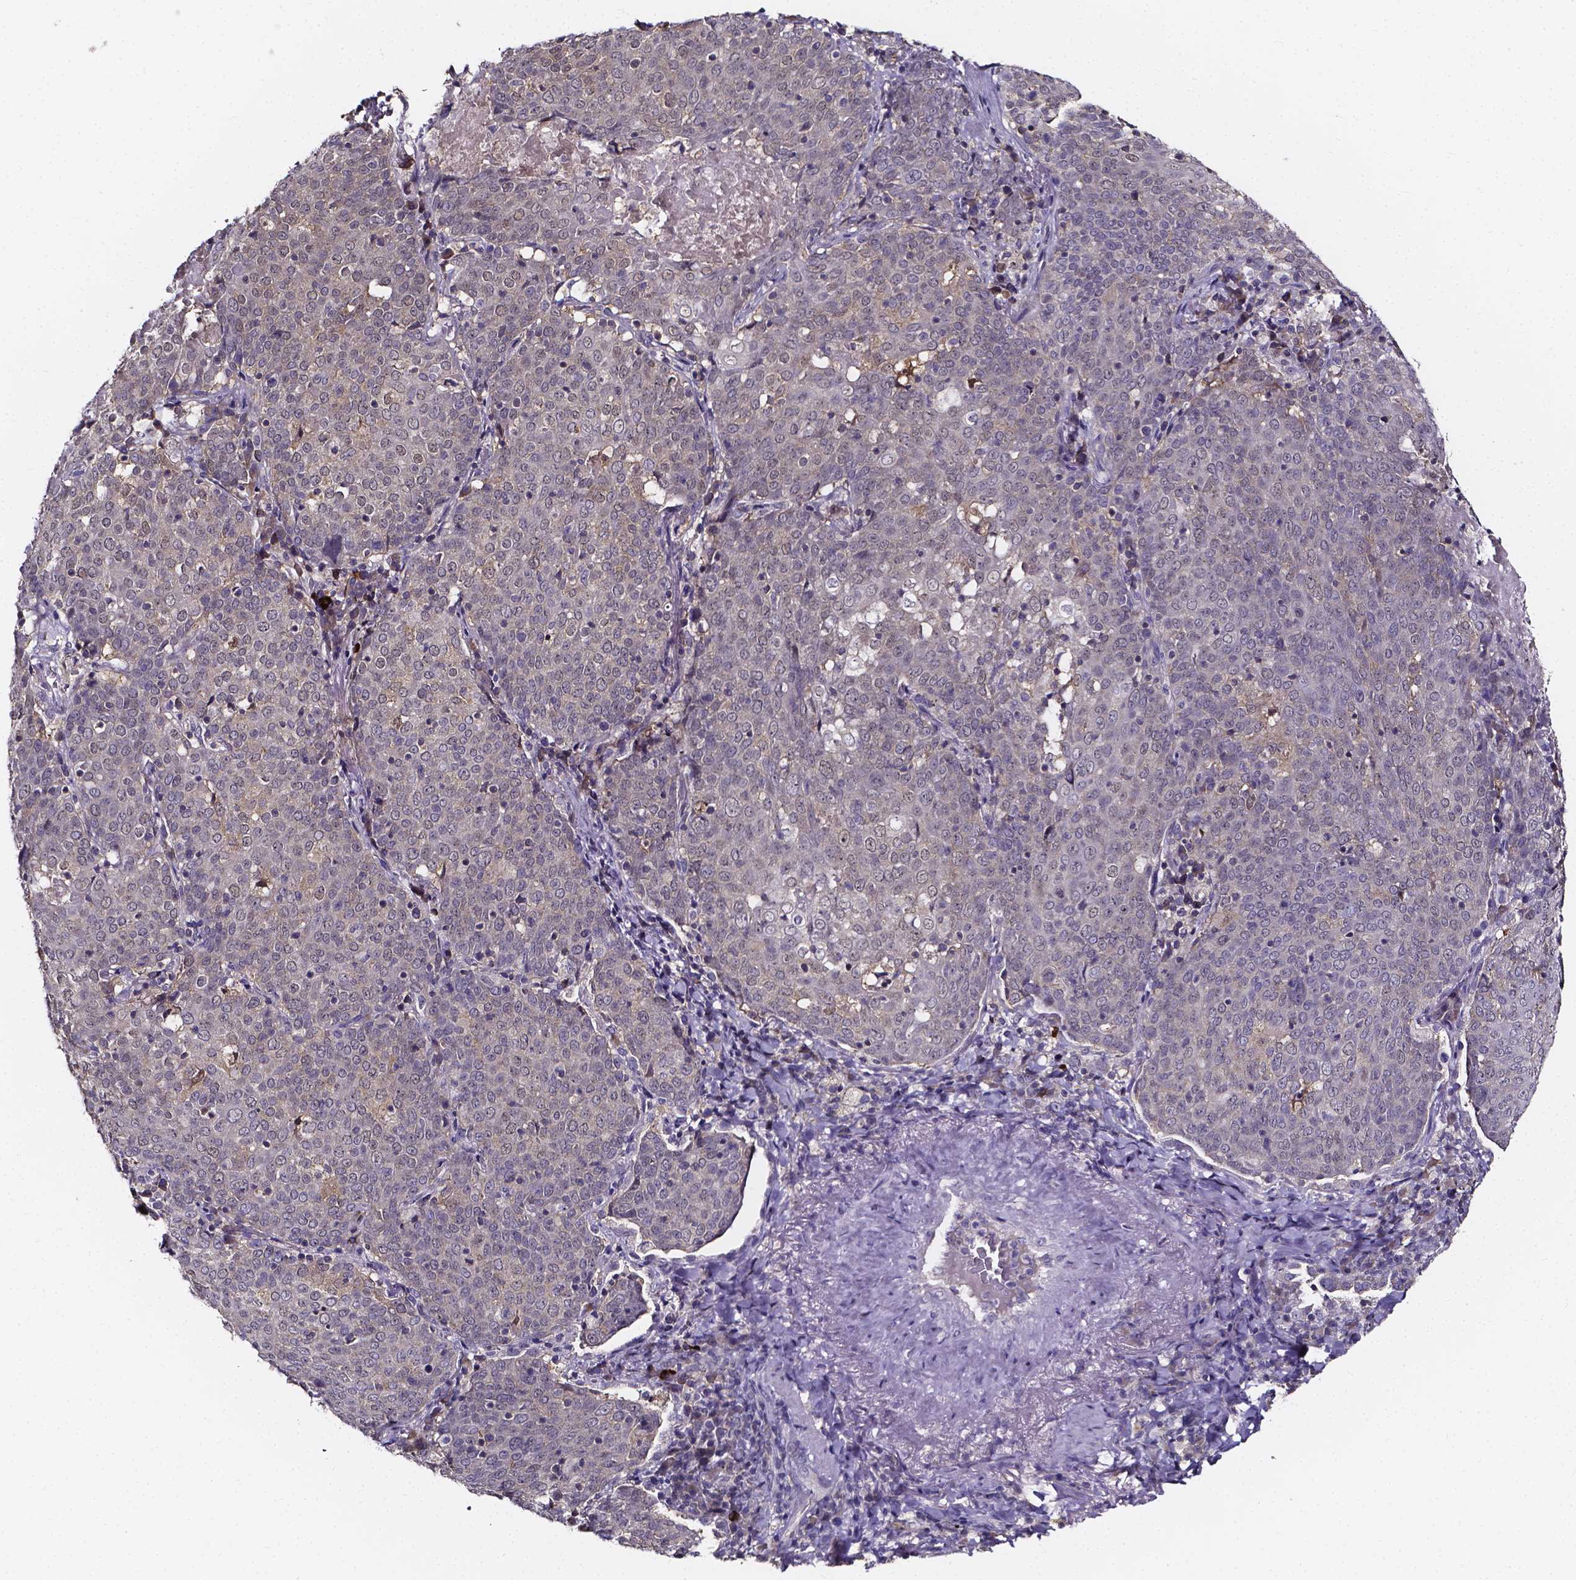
{"staining": {"intensity": "negative", "quantity": "none", "location": "none"}, "tissue": "lung cancer", "cell_type": "Tumor cells", "image_type": "cancer", "snomed": [{"axis": "morphology", "description": "Squamous cell carcinoma, NOS"}, {"axis": "topography", "description": "Lung"}], "caption": "An immunohistochemistry (IHC) histopathology image of lung squamous cell carcinoma is shown. There is no staining in tumor cells of lung squamous cell carcinoma.", "gene": "SPOCD1", "patient": {"sex": "male", "age": 82}}